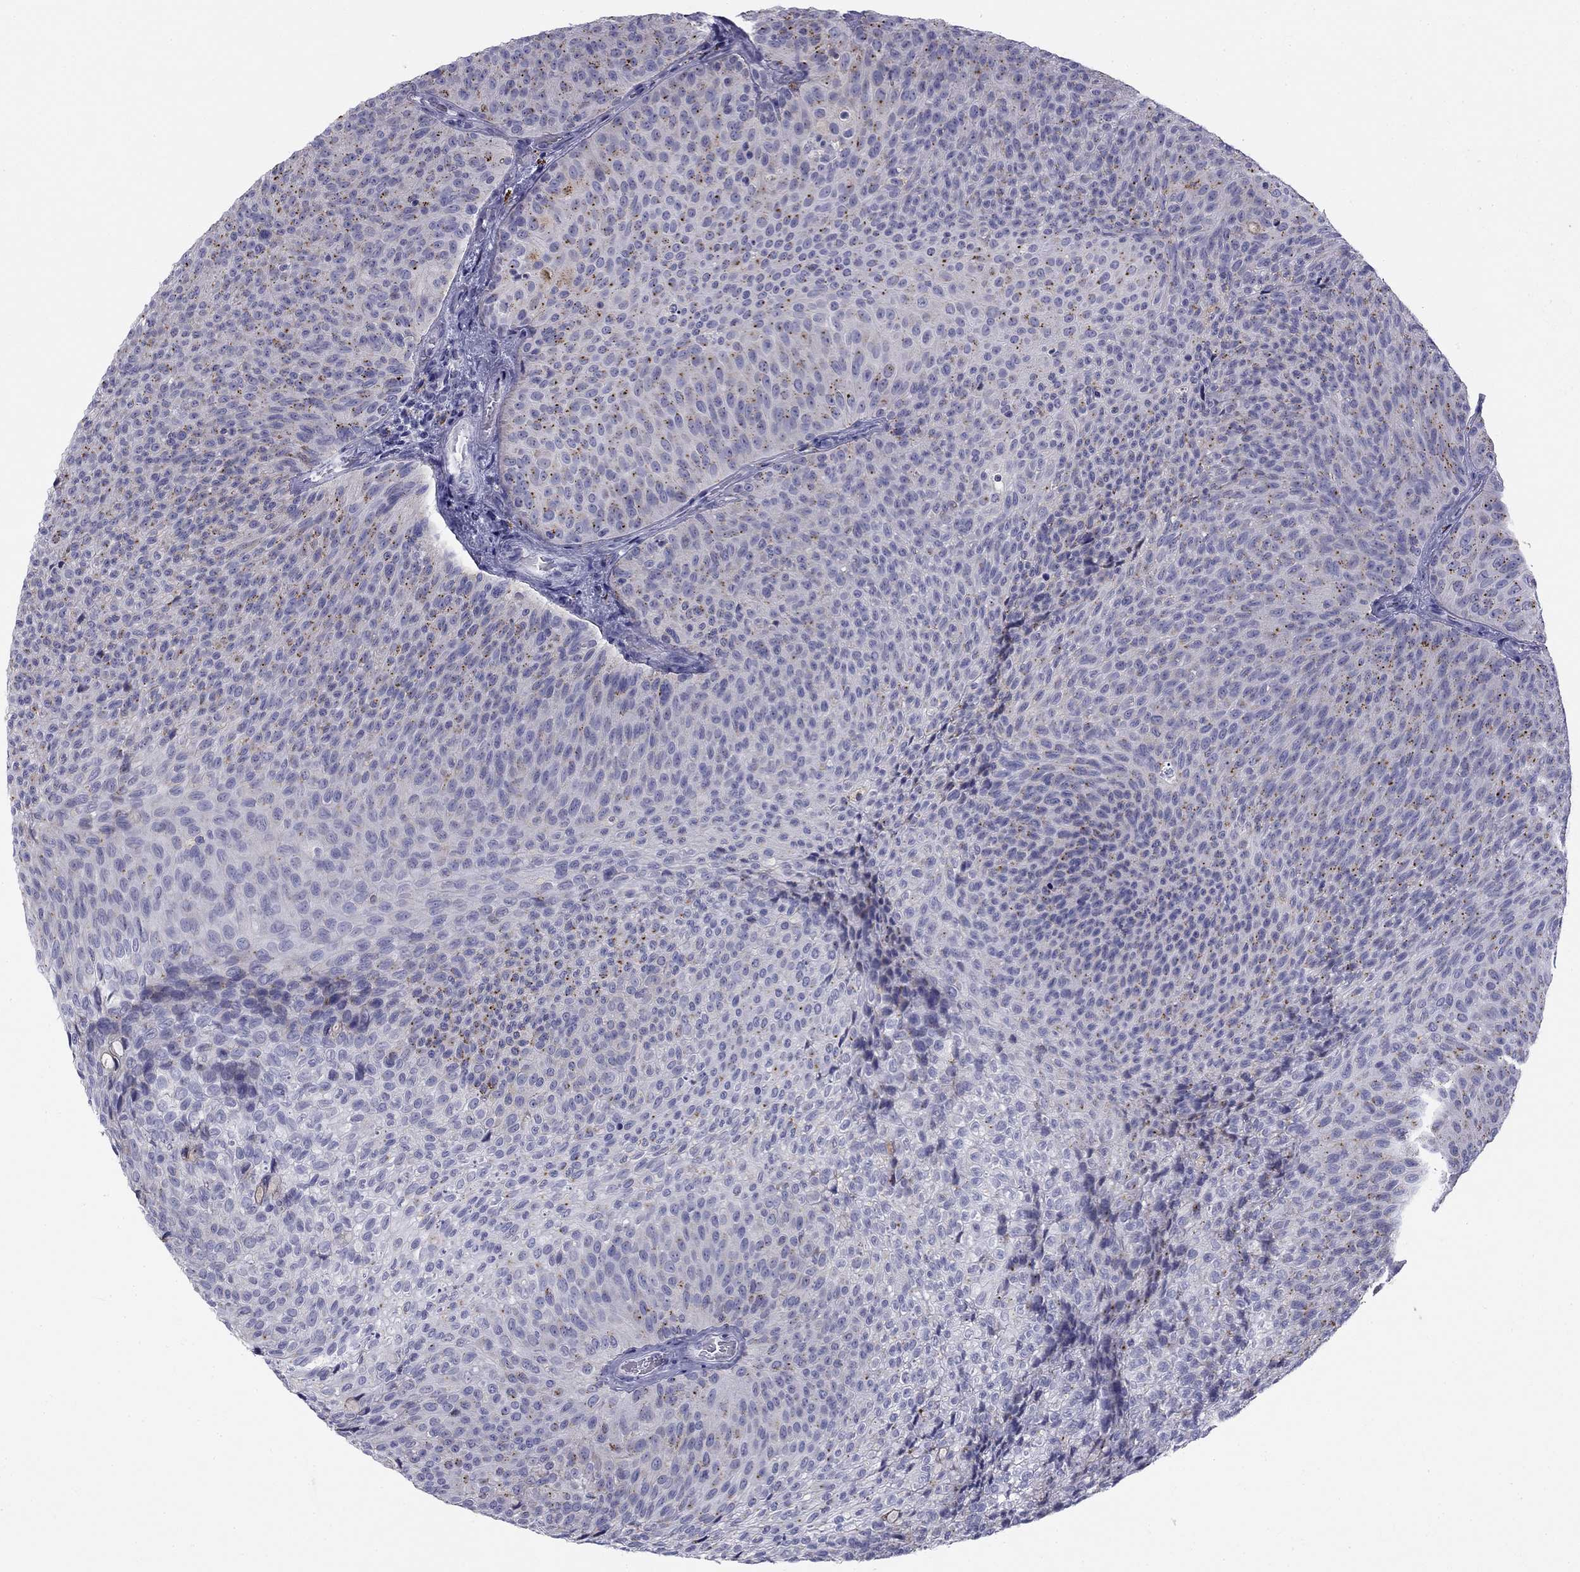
{"staining": {"intensity": "moderate", "quantity": "<25%", "location": "cytoplasmic/membranous"}, "tissue": "urothelial cancer", "cell_type": "Tumor cells", "image_type": "cancer", "snomed": [{"axis": "morphology", "description": "Urothelial carcinoma, Low grade"}, {"axis": "topography", "description": "Urinary bladder"}], "caption": "The immunohistochemical stain highlights moderate cytoplasmic/membranous staining in tumor cells of urothelial cancer tissue.", "gene": "CLPSL2", "patient": {"sex": "male", "age": 78}}